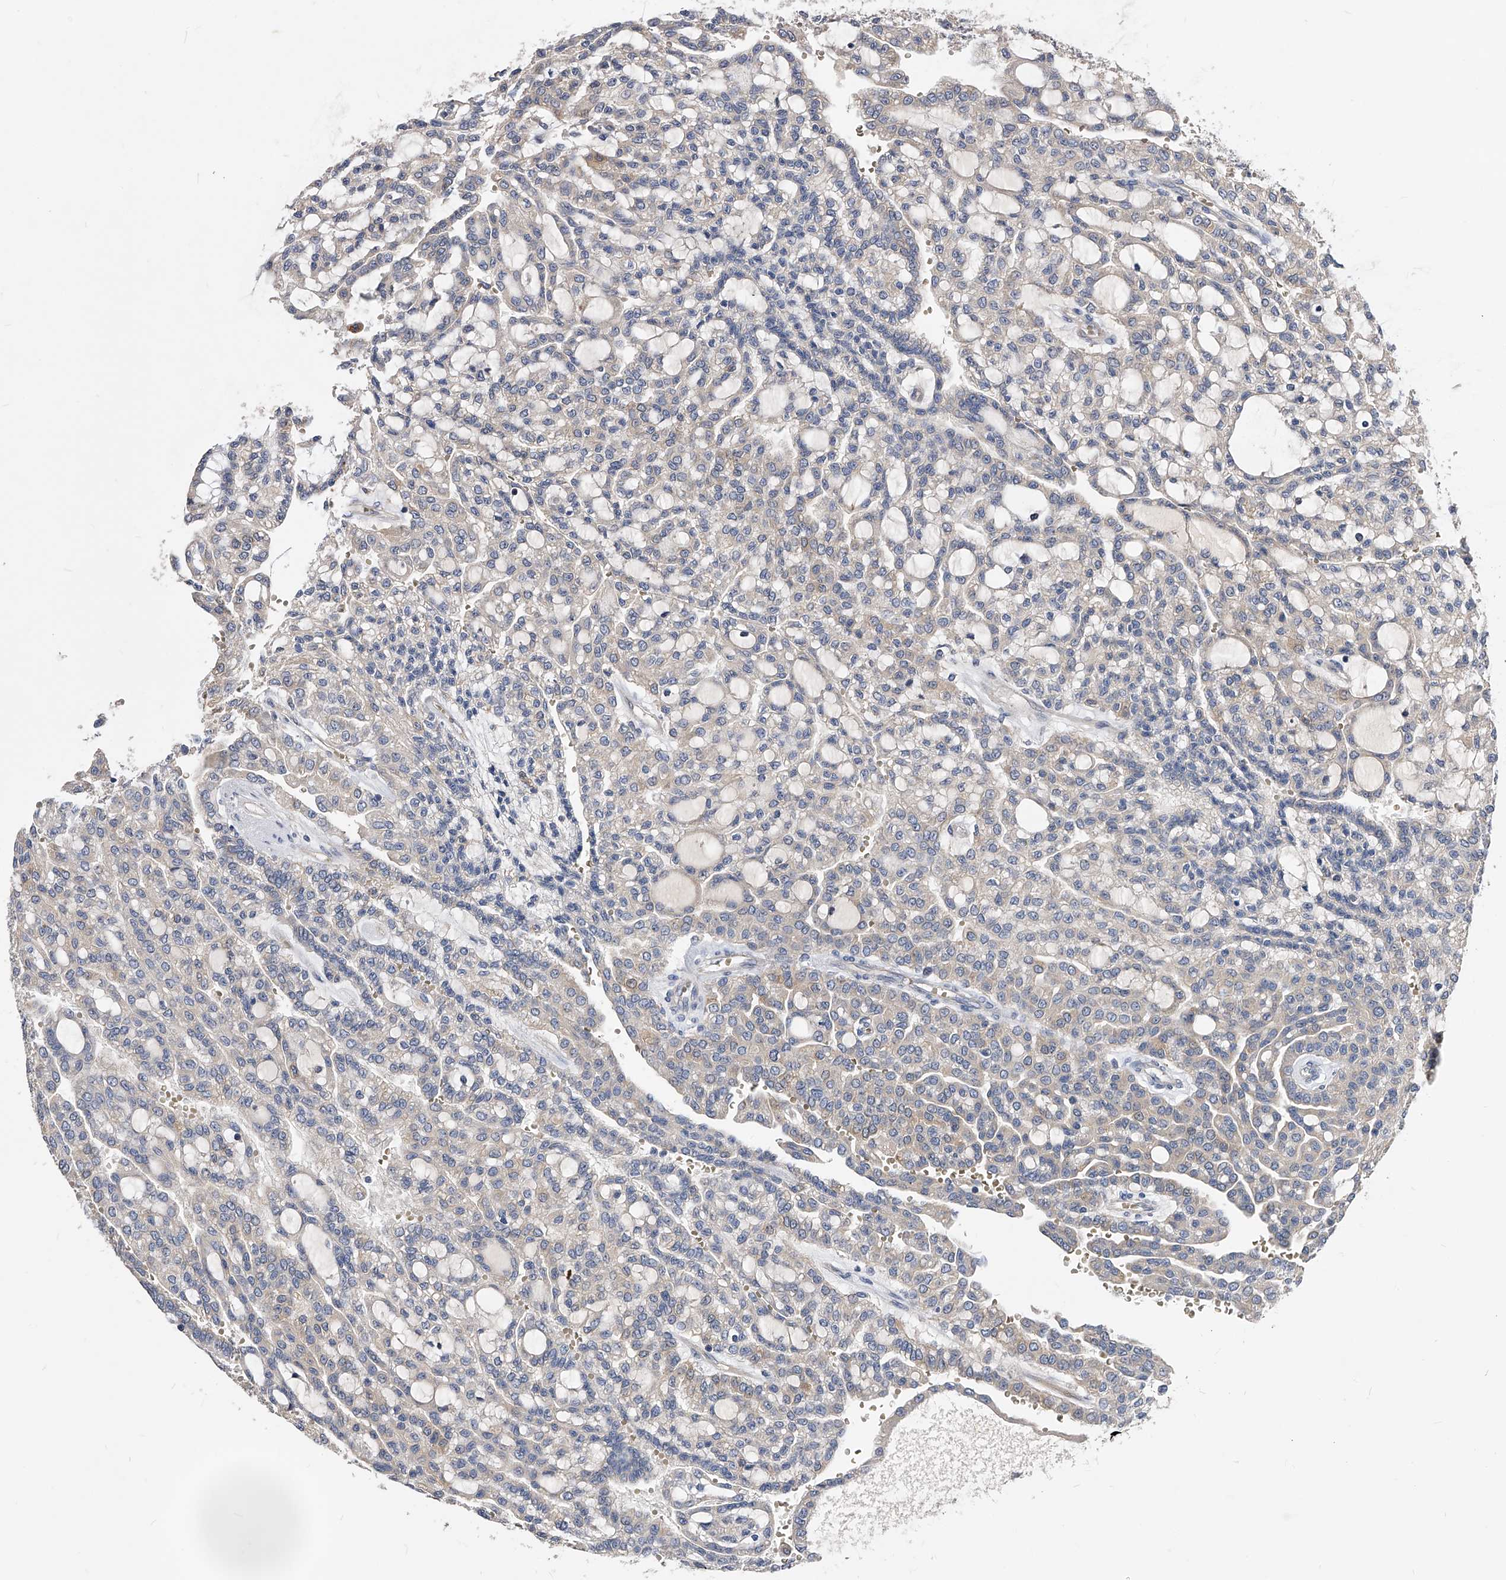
{"staining": {"intensity": "negative", "quantity": "none", "location": "none"}, "tissue": "renal cancer", "cell_type": "Tumor cells", "image_type": "cancer", "snomed": [{"axis": "morphology", "description": "Adenocarcinoma, NOS"}, {"axis": "topography", "description": "Kidney"}], "caption": "Human adenocarcinoma (renal) stained for a protein using IHC shows no expression in tumor cells.", "gene": "ARL4C", "patient": {"sex": "male", "age": 63}}